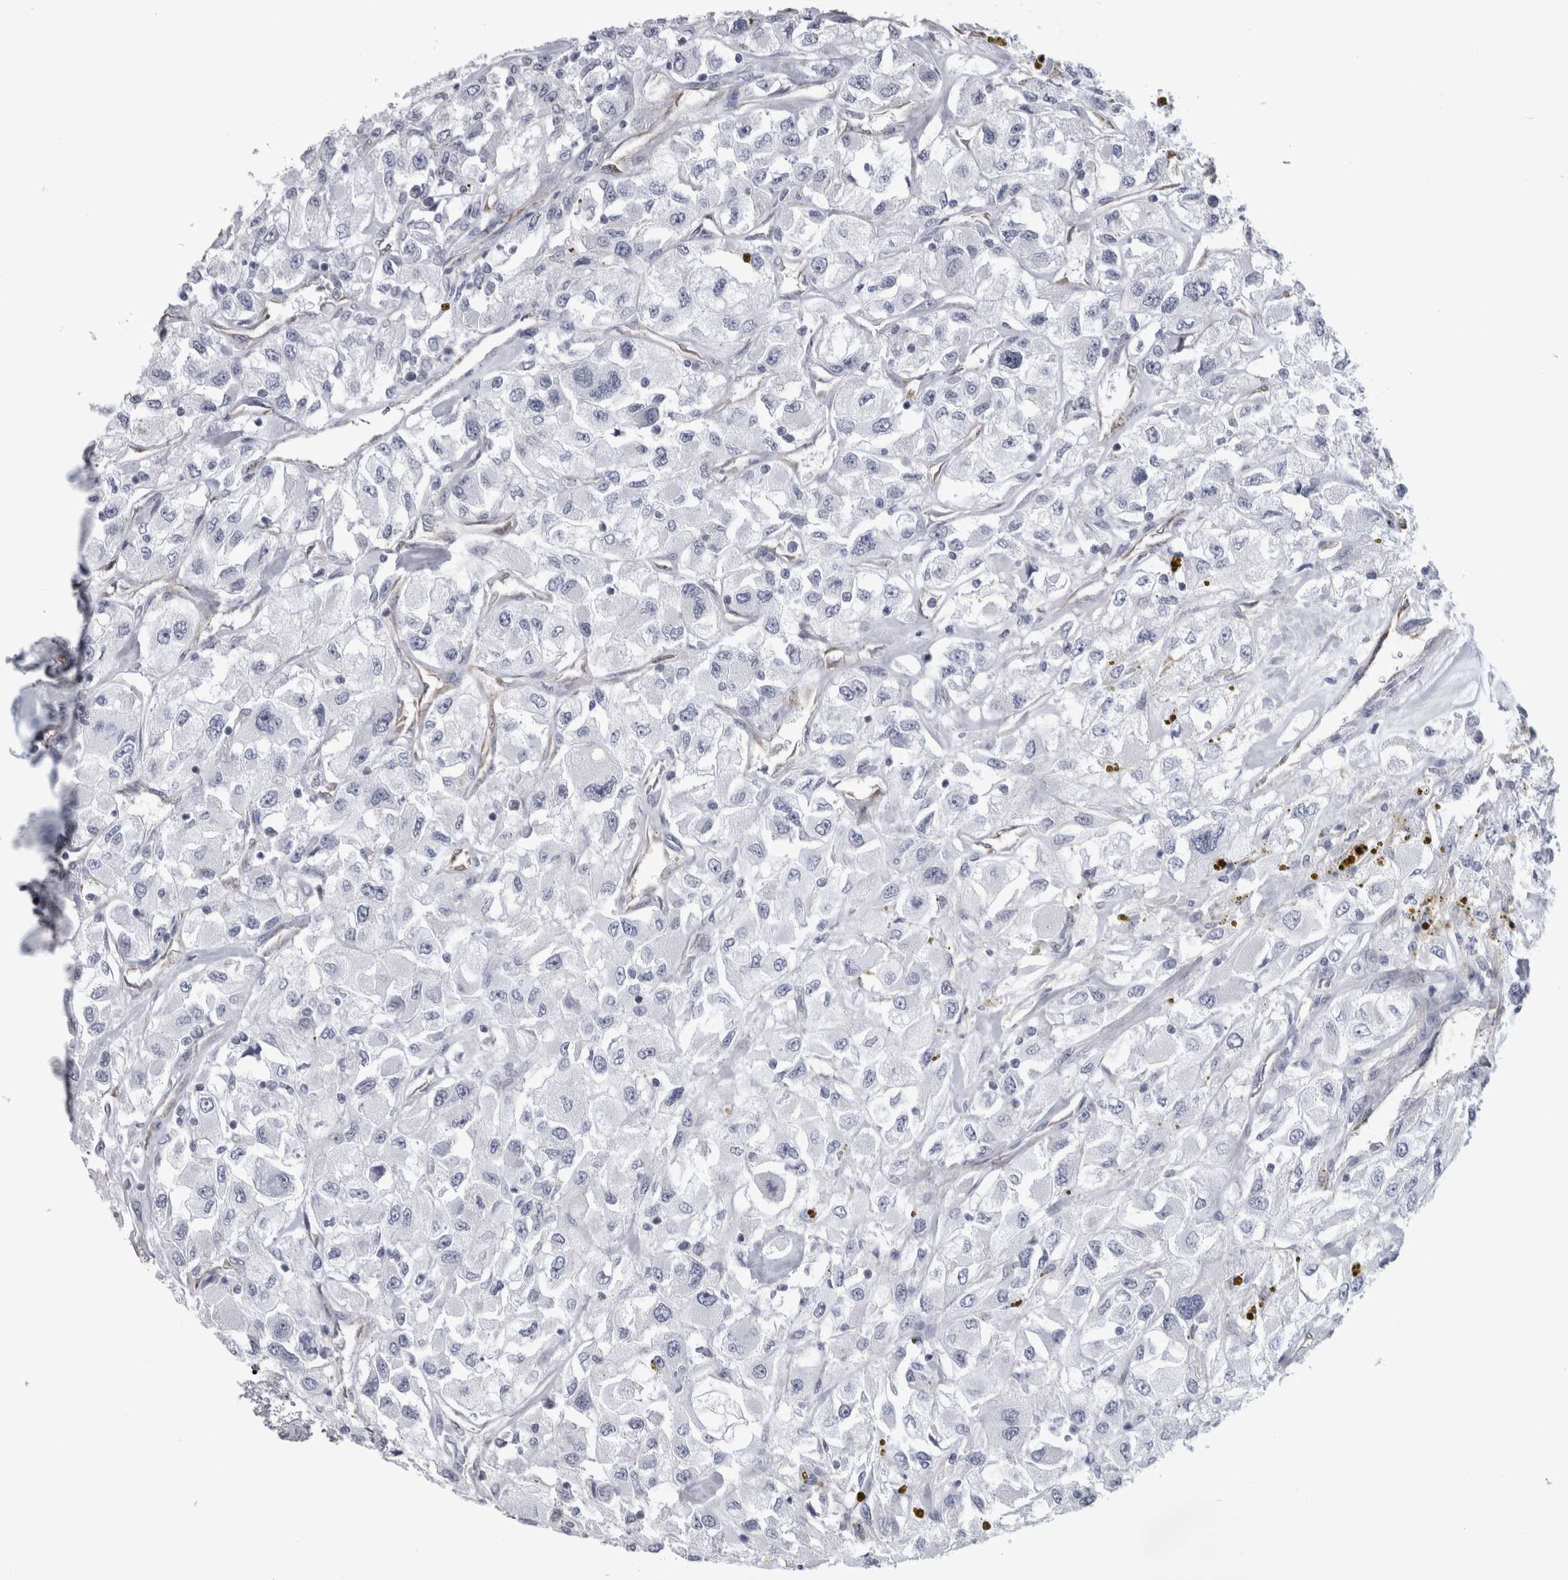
{"staining": {"intensity": "negative", "quantity": "none", "location": "none"}, "tissue": "renal cancer", "cell_type": "Tumor cells", "image_type": "cancer", "snomed": [{"axis": "morphology", "description": "Adenocarcinoma, NOS"}, {"axis": "topography", "description": "Kidney"}], "caption": "IHC of human adenocarcinoma (renal) reveals no expression in tumor cells.", "gene": "ACOT7", "patient": {"sex": "female", "age": 52}}